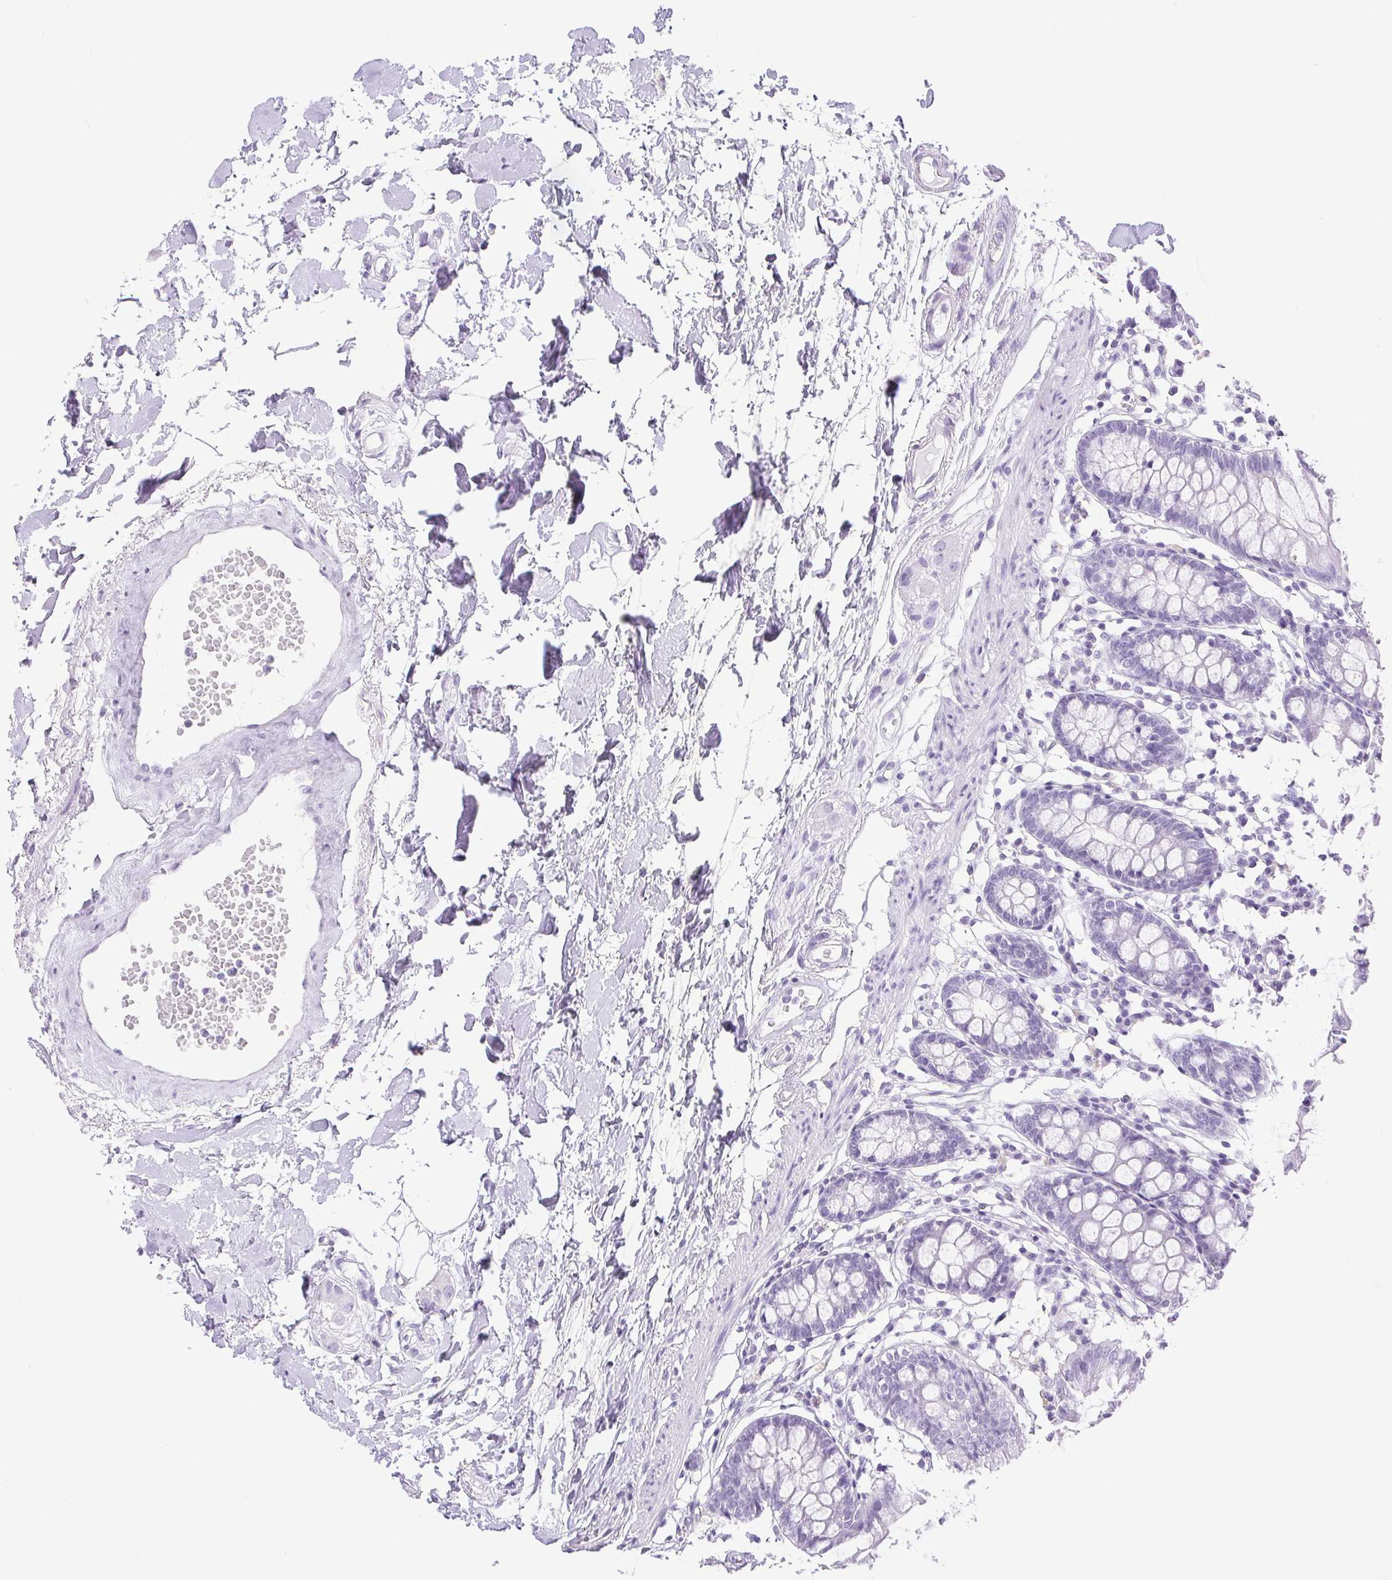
{"staining": {"intensity": "negative", "quantity": "none", "location": "none"}, "tissue": "colon", "cell_type": "Endothelial cells", "image_type": "normal", "snomed": [{"axis": "morphology", "description": "Normal tissue, NOS"}, {"axis": "topography", "description": "Colon"}], "caption": "This micrograph is of unremarkable colon stained with immunohistochemistry to label a protein in brown with the nuclei are counter-stained blue. There is no positivity in endothelial cells.", "gene": "HLA", "patient": {"sex": "female", "age": 84}}